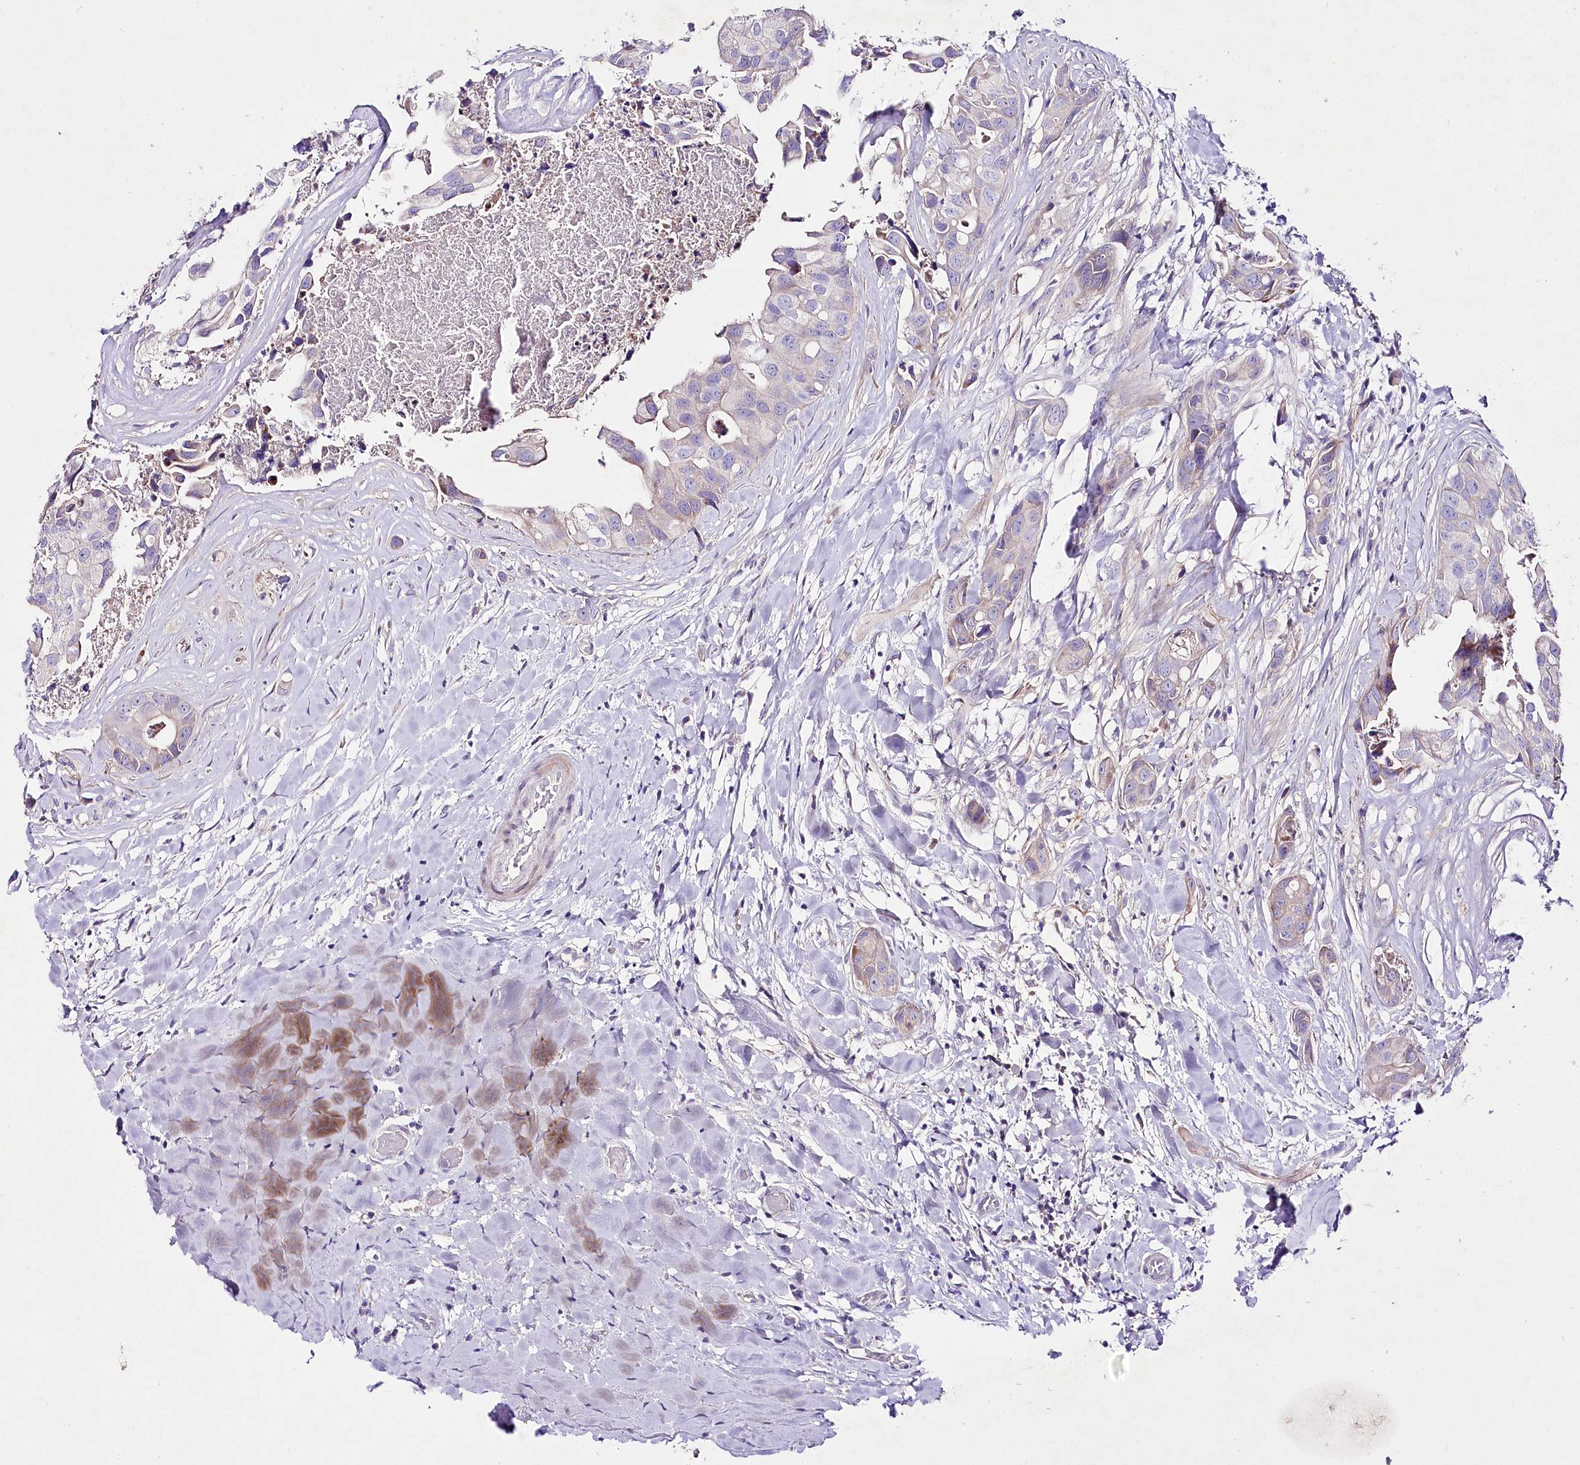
{"staining": {"intensity": "weak", "quantity": "<25%", "location": "cytoplasmic/membranous"}, "tissue": "head and neck cancer", "cell_type": "Tumor cells", "image_type": "cancer", "snomed": [{"axis": "morphology", "description": "Adenocarcinoma, NOS"}, {"axis": "morphology", "description": "Adenocarcinoma, metastatic, NOS"}, {"axis": "topography", "description": "Head-Neck"}], "caption": "There is no significant expression in tumor cells of adenocarcinoma (head and neck).", "gene": "LRRC14B", "patient": {"sex": "male", "age": 75}}